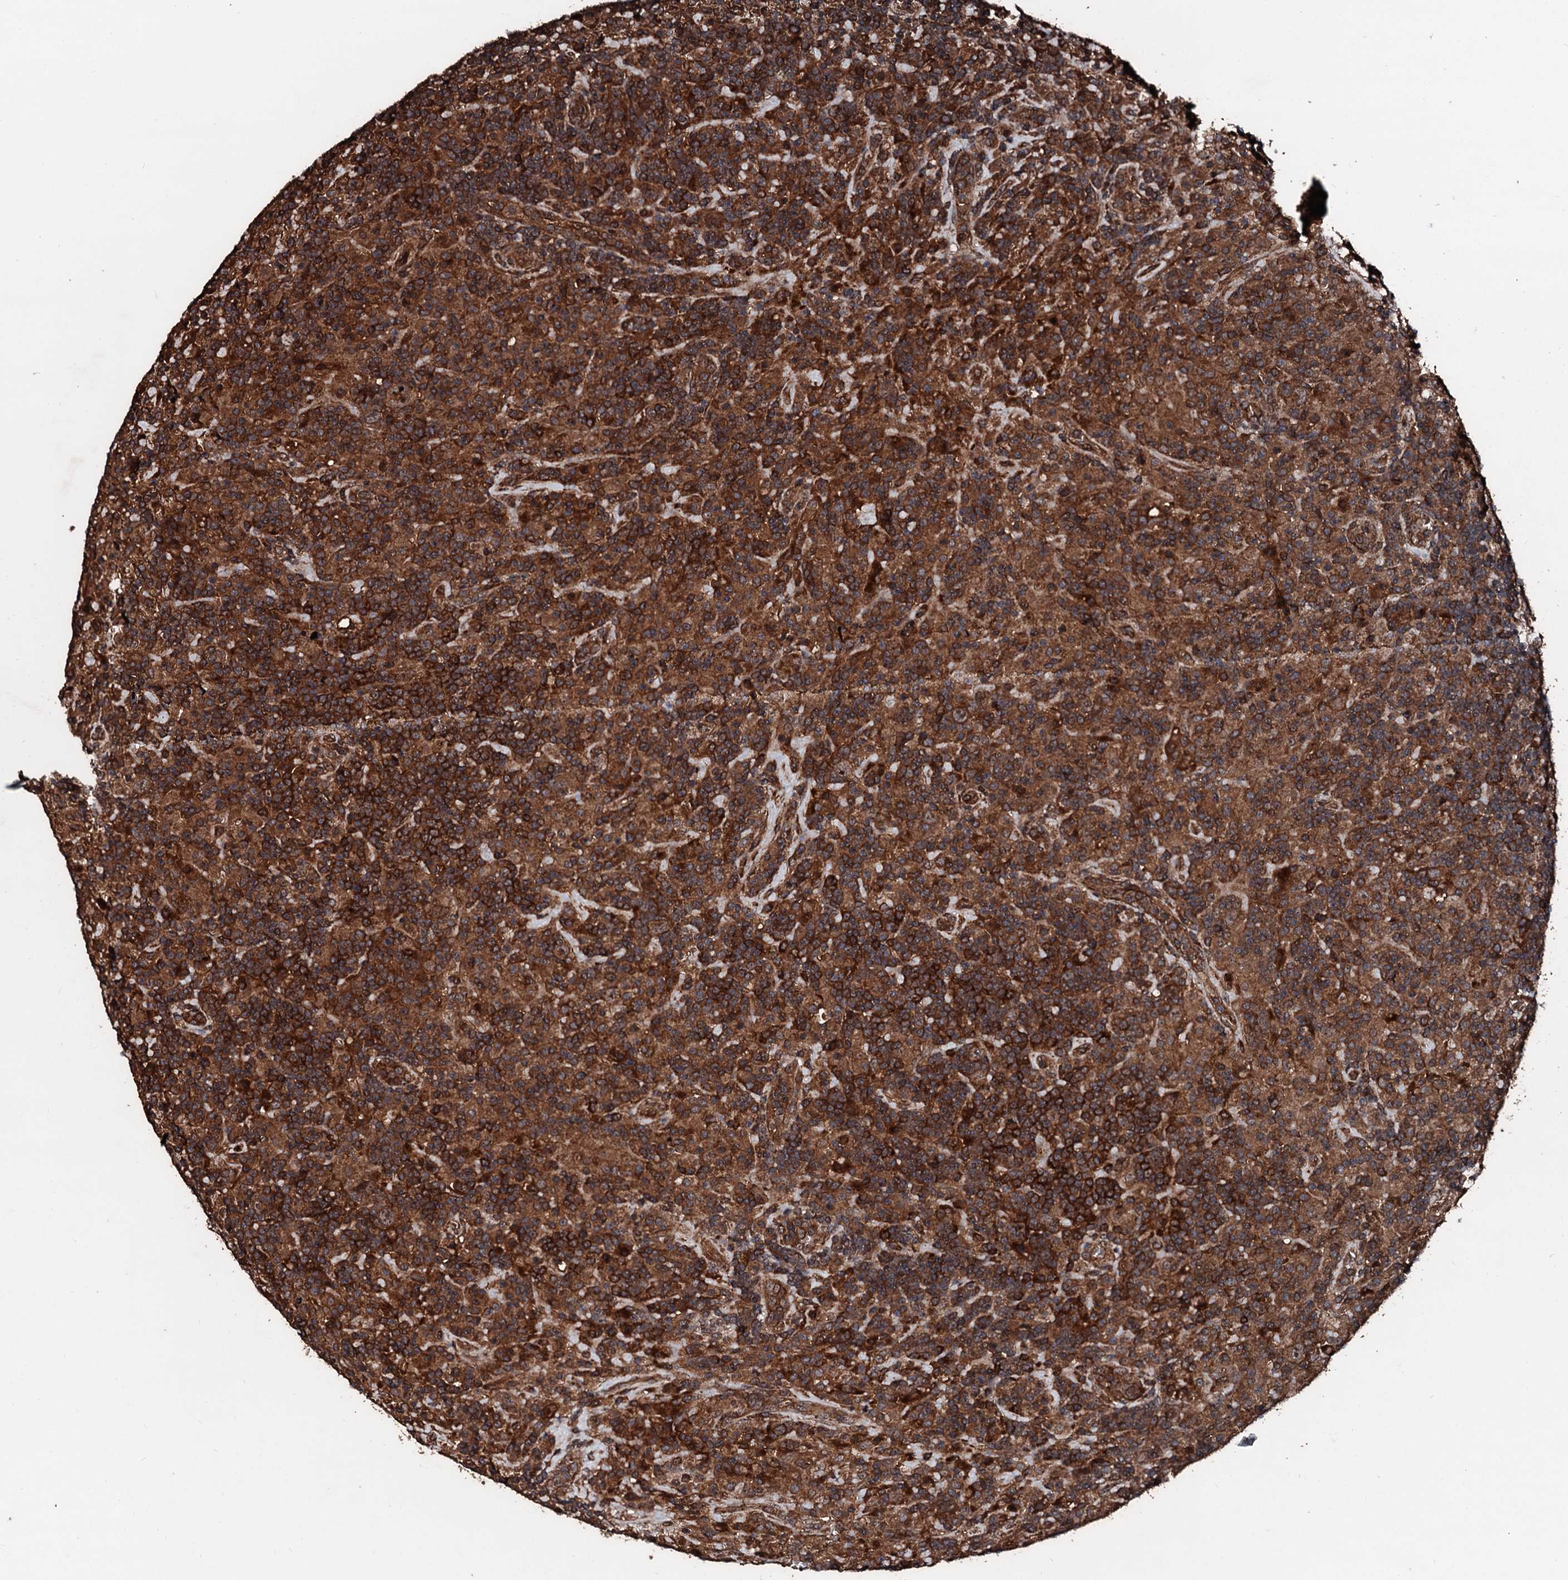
{"staining": {"intensity": "moderate", "quantity": ">75%", "location": "cytoplasmic/membranous"}, "tissue": "lymphoma", "cell_type": "Tumor cells", "image_type": "cancer", "snomed": [{"axis": "morphology", "description": "Hodgkin's disease, NOS"}, {"axis": "topography", "description": "Lymph node"}], "caption": "The immunohistochemical stain highlights moderate cytoplasmic/membranous positivity in tumor cells of lymphoma tissue. The protein of interest is stained brown, and the nuclei are stained in blue (DAB (3,3'-diaminobenzidine) IHC with brightfield microscopy, high magnification).", "gene": "KIF18A", "patient": {"sex": "male", "age": 70}}